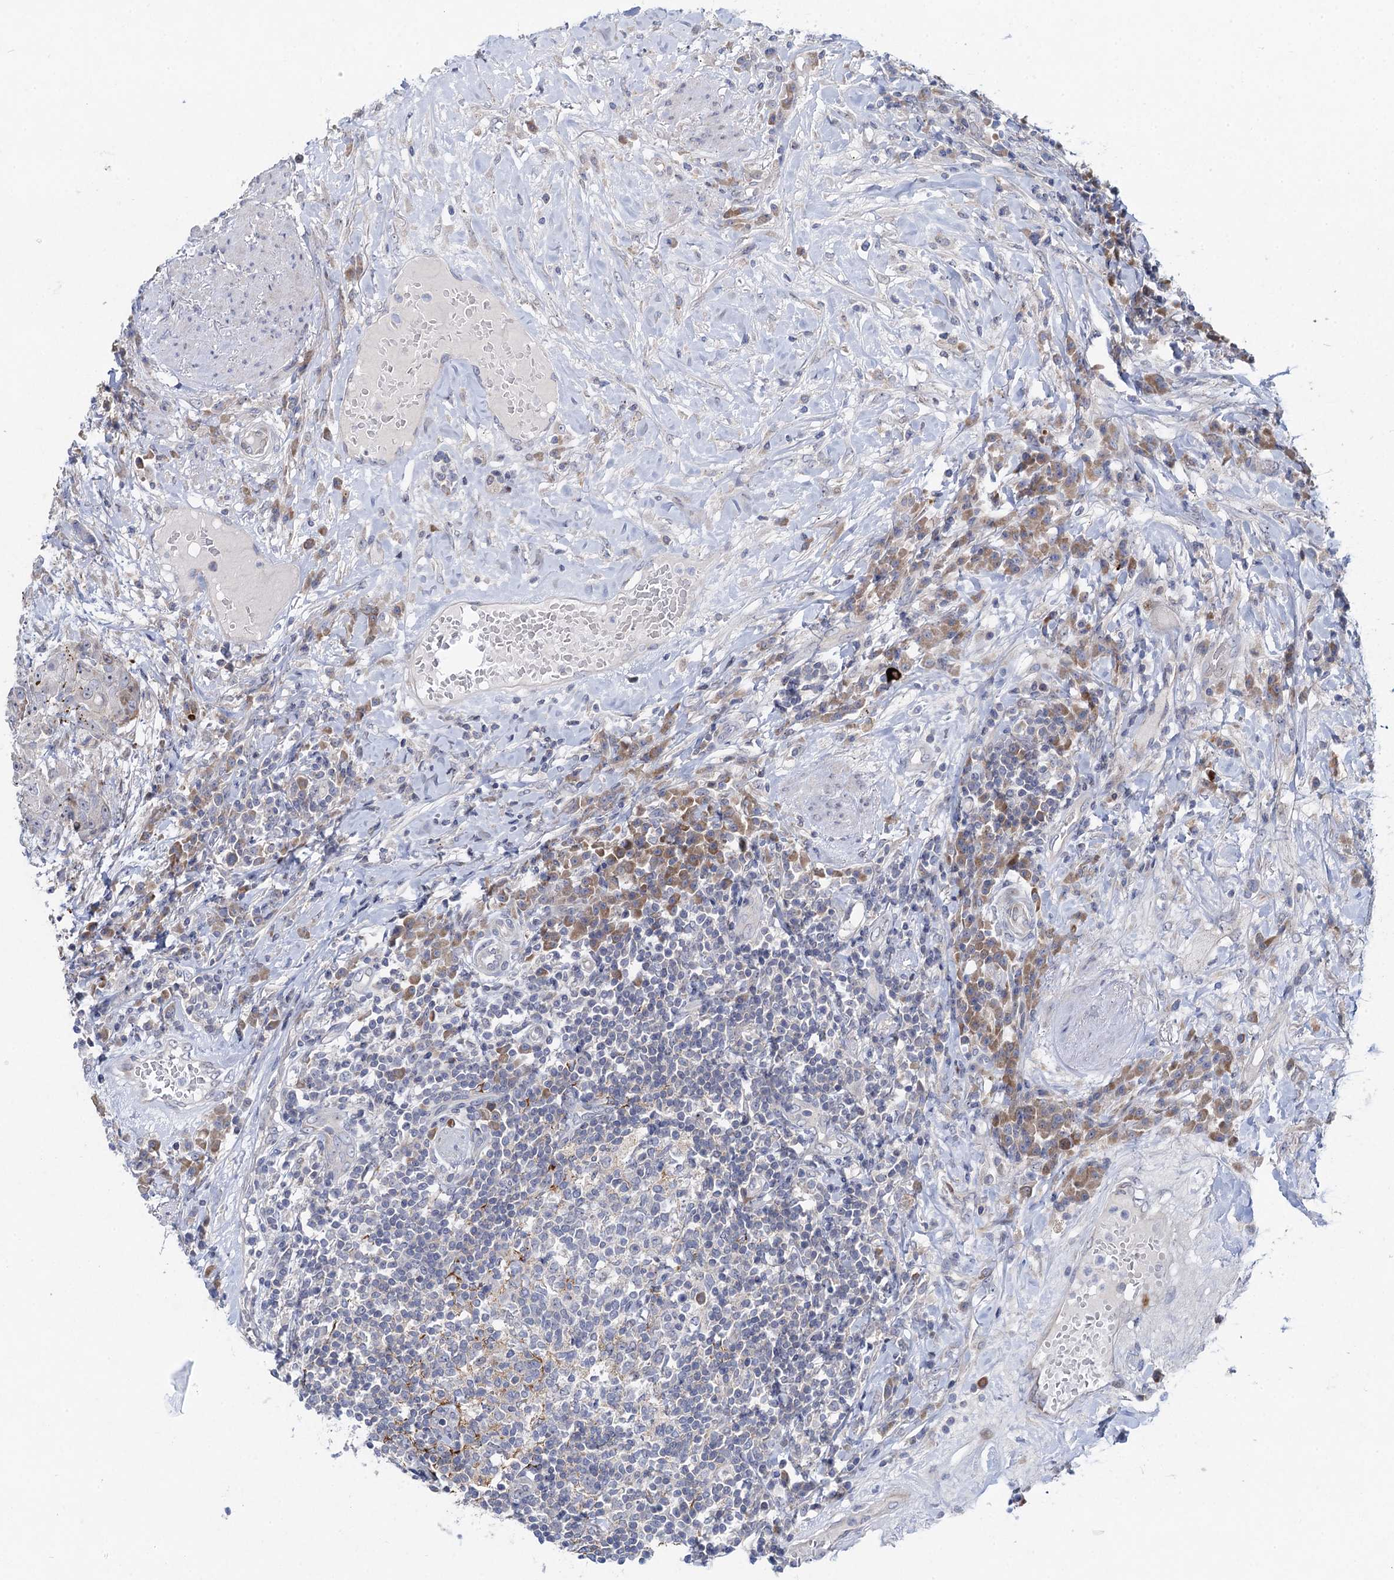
{"staining": {"intensity": "moderate", "quantity": ">75%", "location": "cytoplasmic/membranous"}, "tissue": "urothelial cancer", "cell_type": "Tumor cells", "image_type": "cancer", "snomed": [{"axis": "morphology", "description": "Urothelial carcinoma, High grade"}, {"axis": "topography", "description": "Urinary bladder"}], "caption": "An IHC micrograph of neoplastic tissue is shown. Protein staining in brown shows moderate cytoplasmic/membranous positivity in urothelial cancer within tumor cells.", "gene": "QPCTL", "patient": {"sex": "female", "age": 63}}